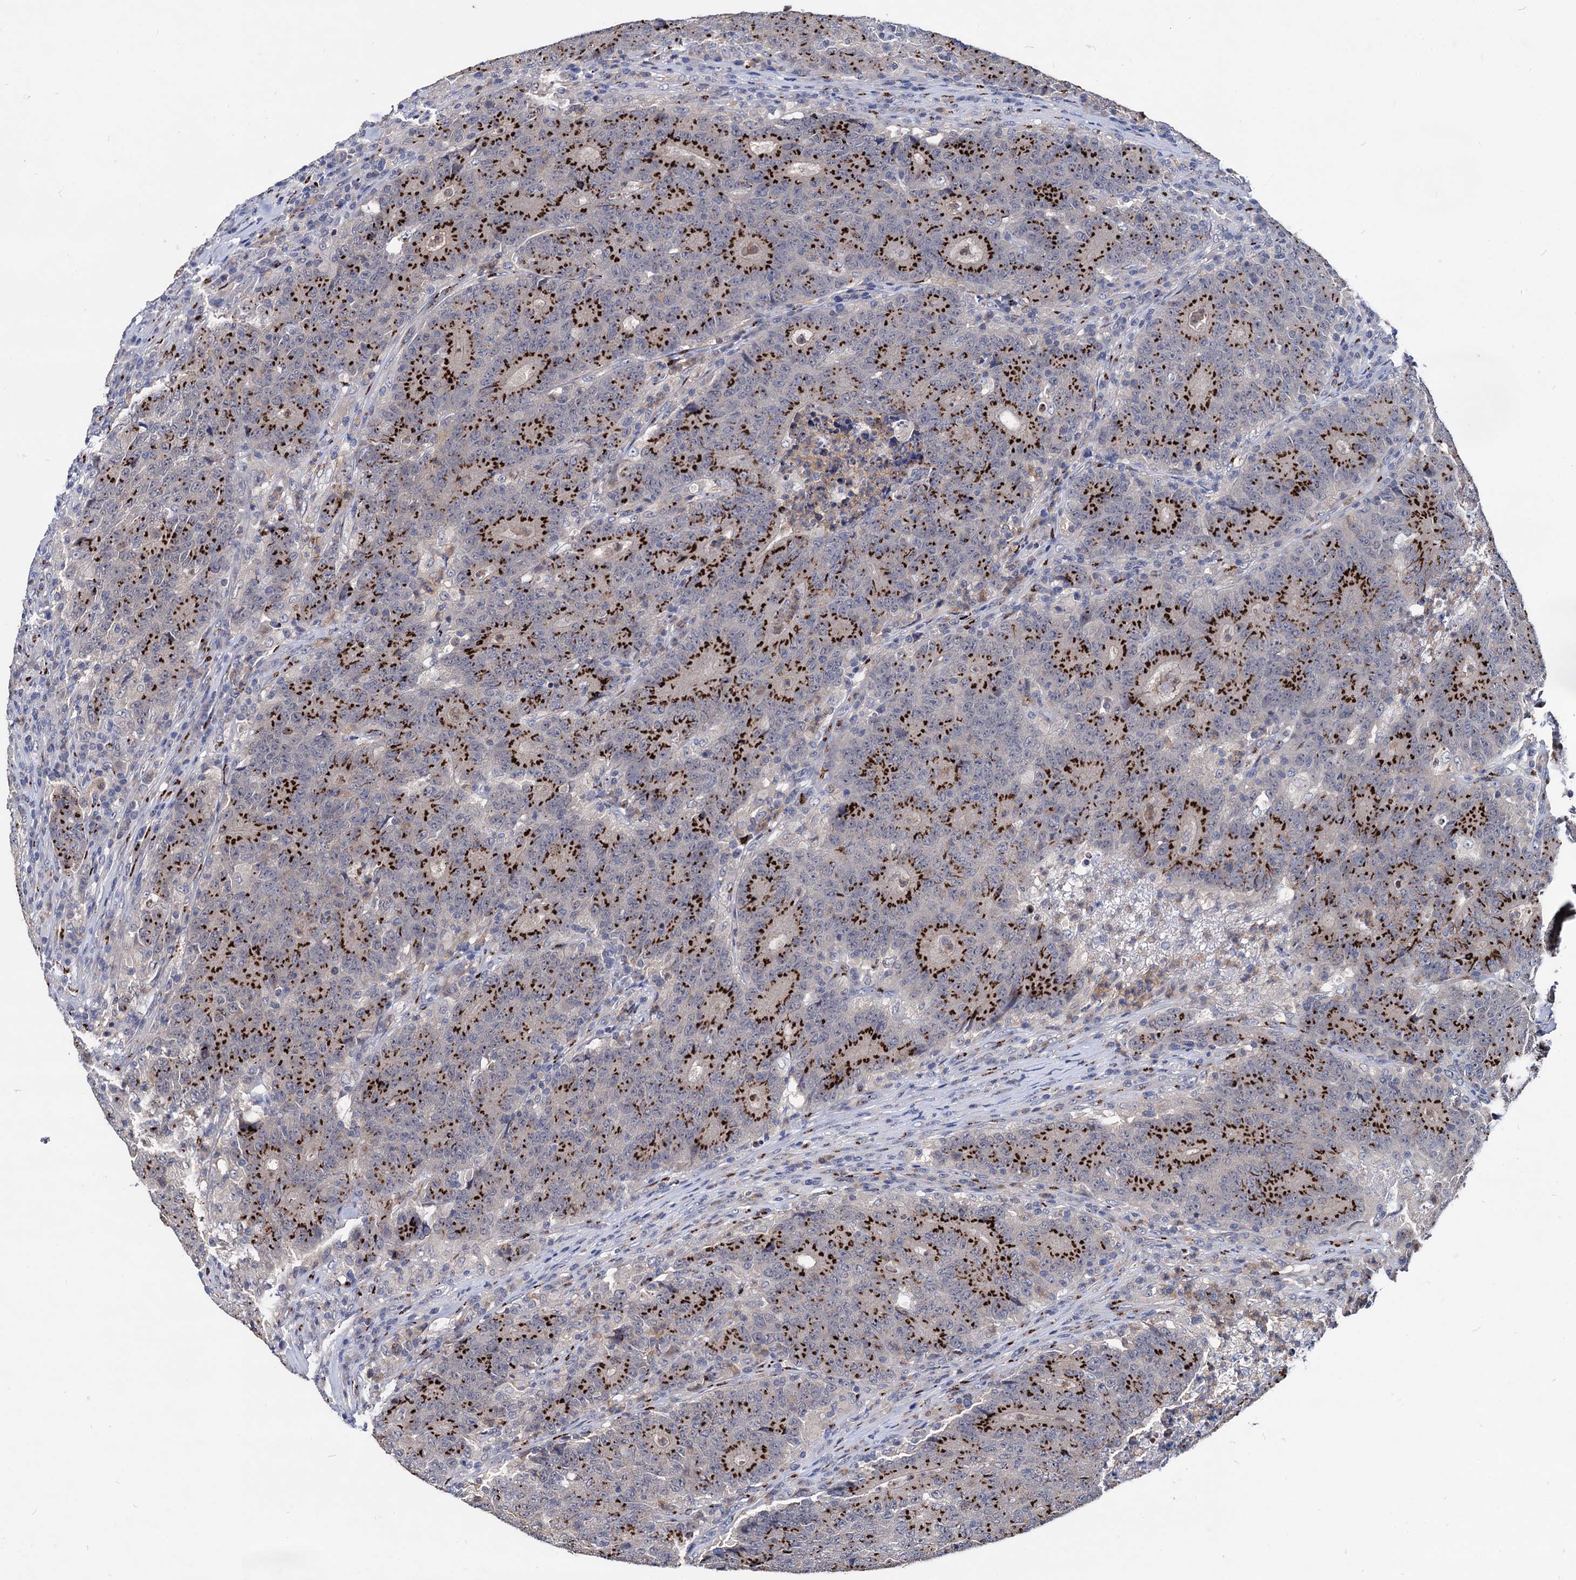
{"staining": {"intensity": "strong", "quantity": ">75%", "location": "cytoplasmic/membranous"}, "tissue": "colorectal cancer", "cell_type": "Tumor cells", "image_type": "cancer", "snomed": [{"axis": "morphology", "description": "Adenocarcinoma, NOS"}, {"axis": "topography", "description": "Colon"}], "caption": "Immunohistochemistry (IHC) (DAB) staining of colorectal adenocarcinoma demonstrates strong cytoplasmic/membranous protein staining in about >75% of tumor cells. The staining was performed using DAB (3,3'-diaminobenzidine), with brown indicating positive protein expression. Nuclei are stained blue with hematoxylin.", "gene": "ESD", "patient": {"sex": "female", "age": 75}}